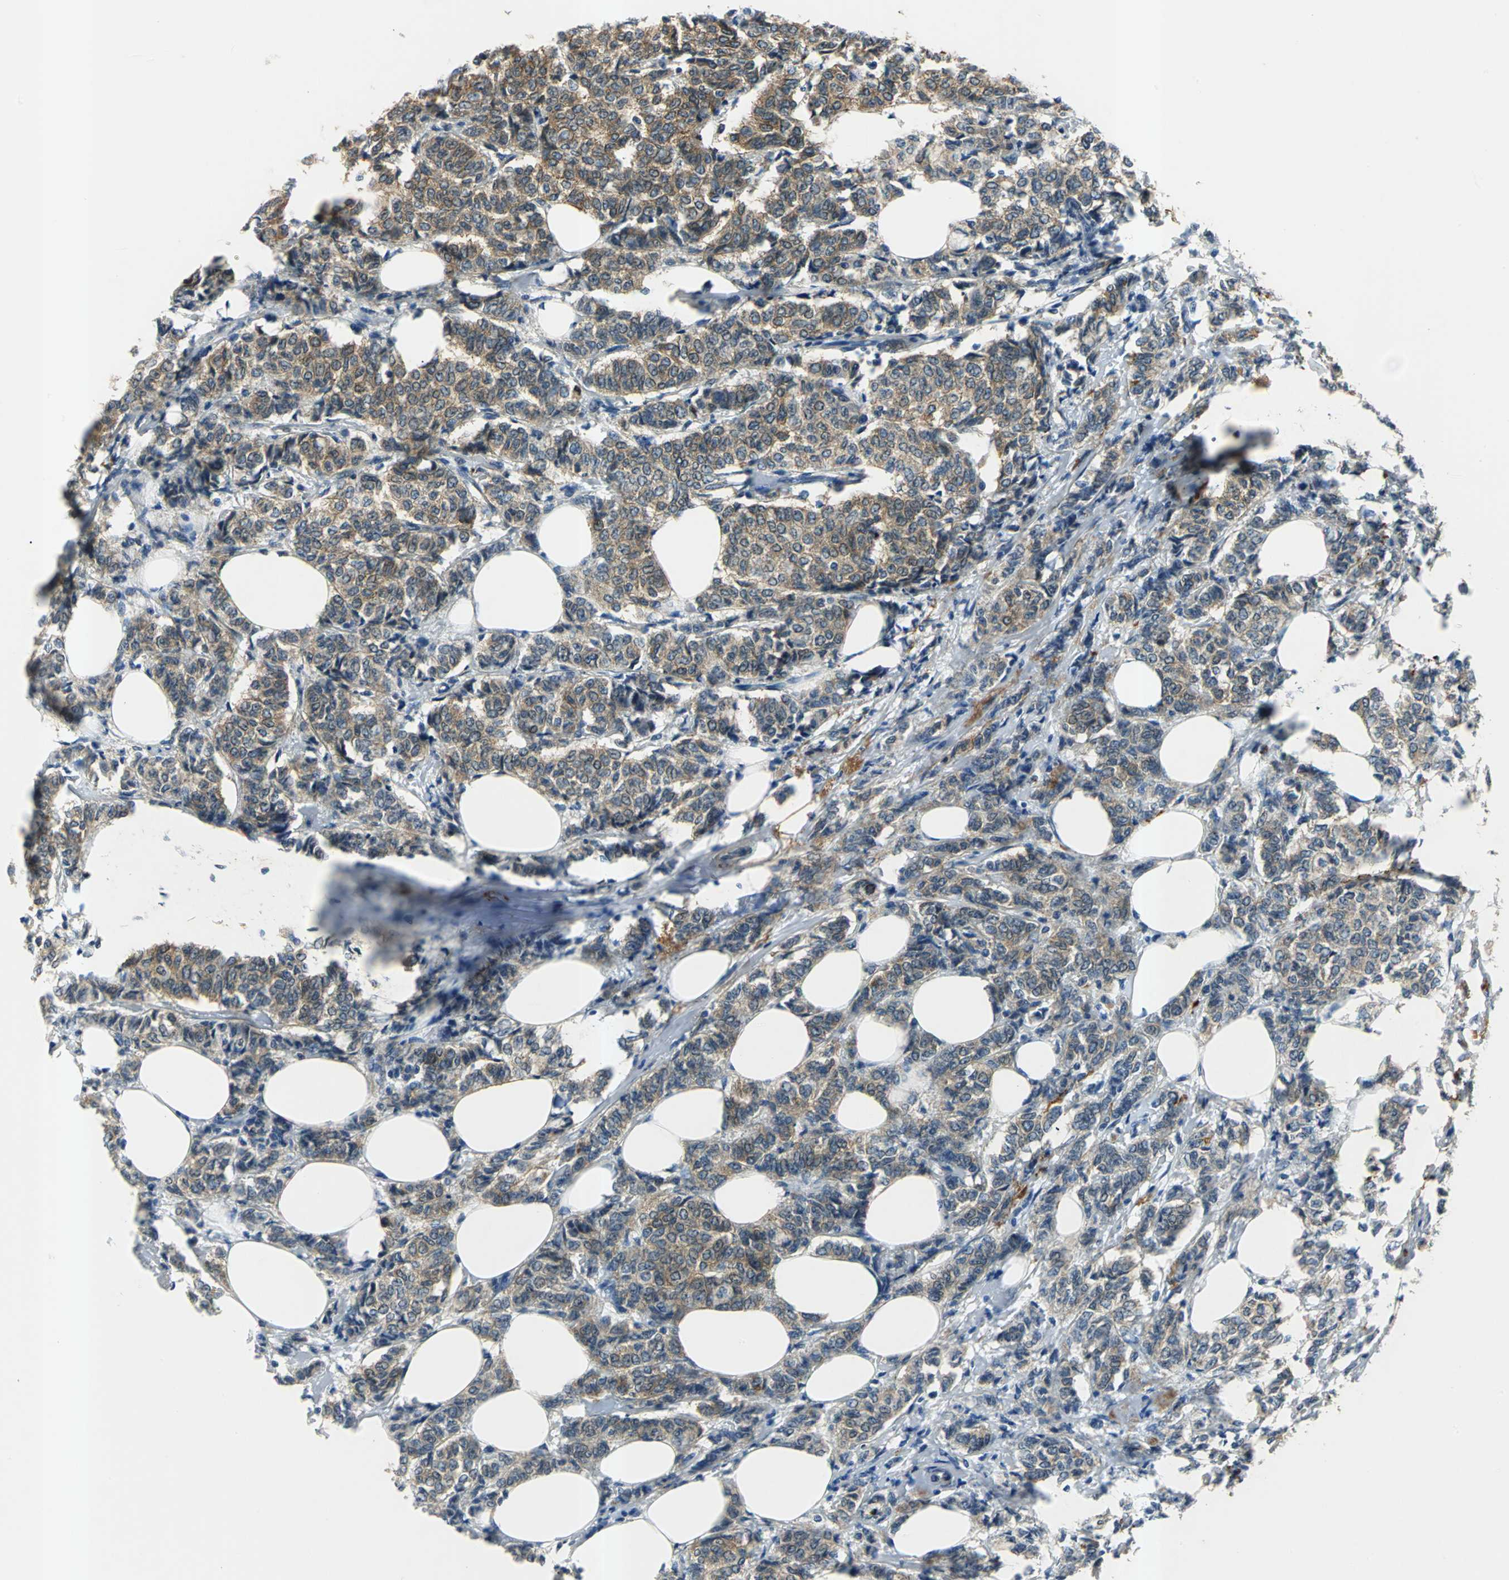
{"staining": {"intensity": "moderate", "quantity": ">75%", "location": "cytoplasmic/membranous"}, "tissue": "breast cancer", "cell_type": "Tumor cells", "image_type": "cancer", "snomed": [{"axis": "morphology", "description": "Lobular carcinoma"}, {"axis": "topography", "description": "Breast"}], "caption": "A brown stain highlights moderate cytoplasmic/membranous staining of a protein in human breast cancer (lobular carcinoma) tumor cells. (DAB IHC, brown staining for protein, blue staining for nuclei).", "gene": "SLC16A7", "patient": {"sex": "female", "age": 60}}